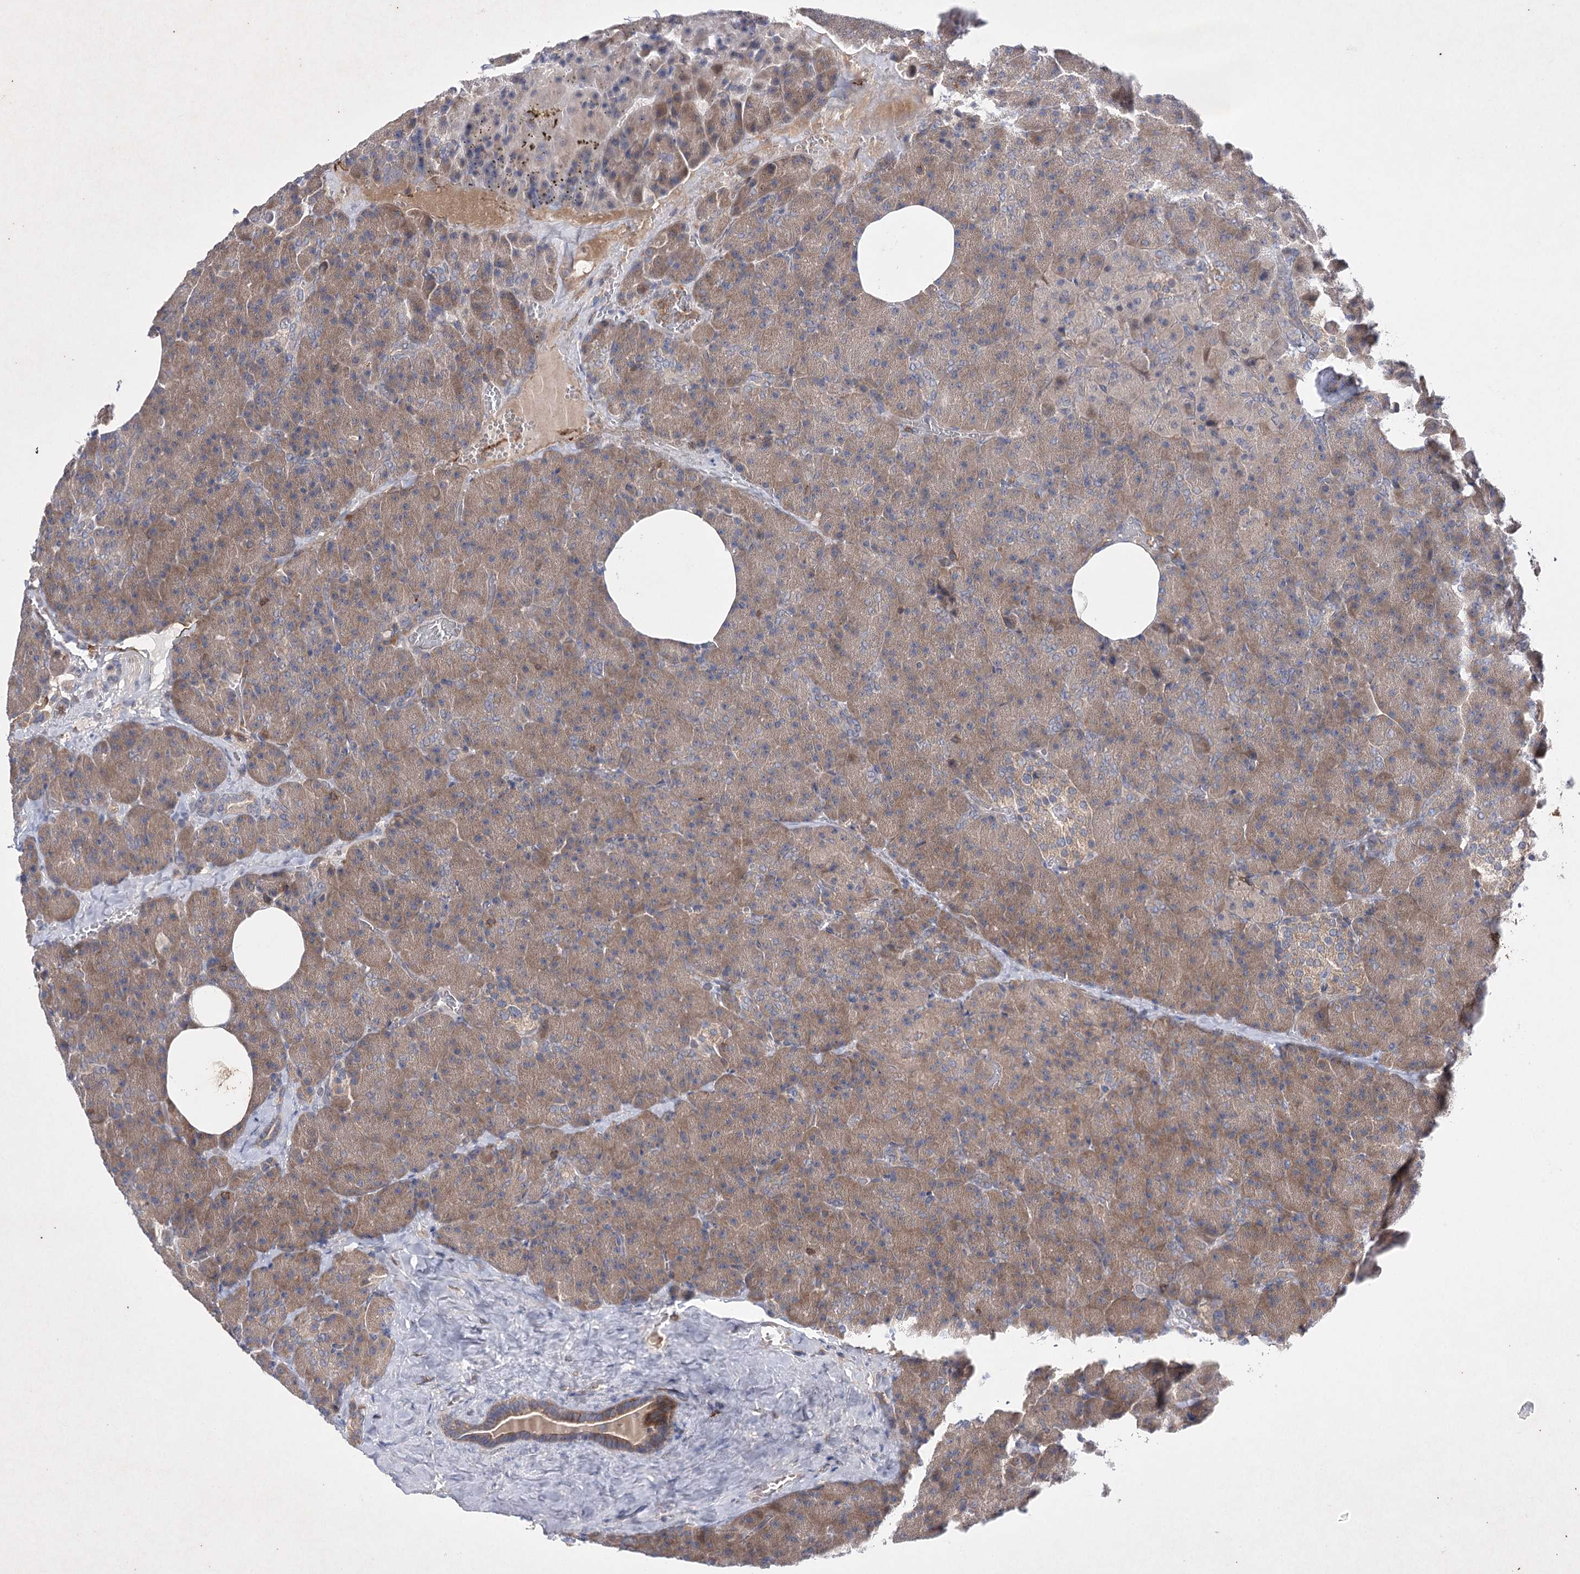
{"staining": {"intensity": "moderate", "quantity": ">75%", "location": "cytoplasmic/membranous"}, "tissue": "pancreas", "cell_type": "Exocrine glandular cells", "image_type": "normal", "snomed": [{"axis": "morphology", "description": "Normal tissue, NOS"}, {"axis": "morphology", "description": "Carcinoid, malignant, NOS"}, {"axis": "topography", "description": "Pancreas"}], "caption": "Moderate cytoplasmic/membranous positivity for a protein is appreciated in approximately >75% of exocrine glandular cells of benign pancreas using immunohistochemistry.", "gene": "BCR", "patient": {"sex": "female", "age": 35}}